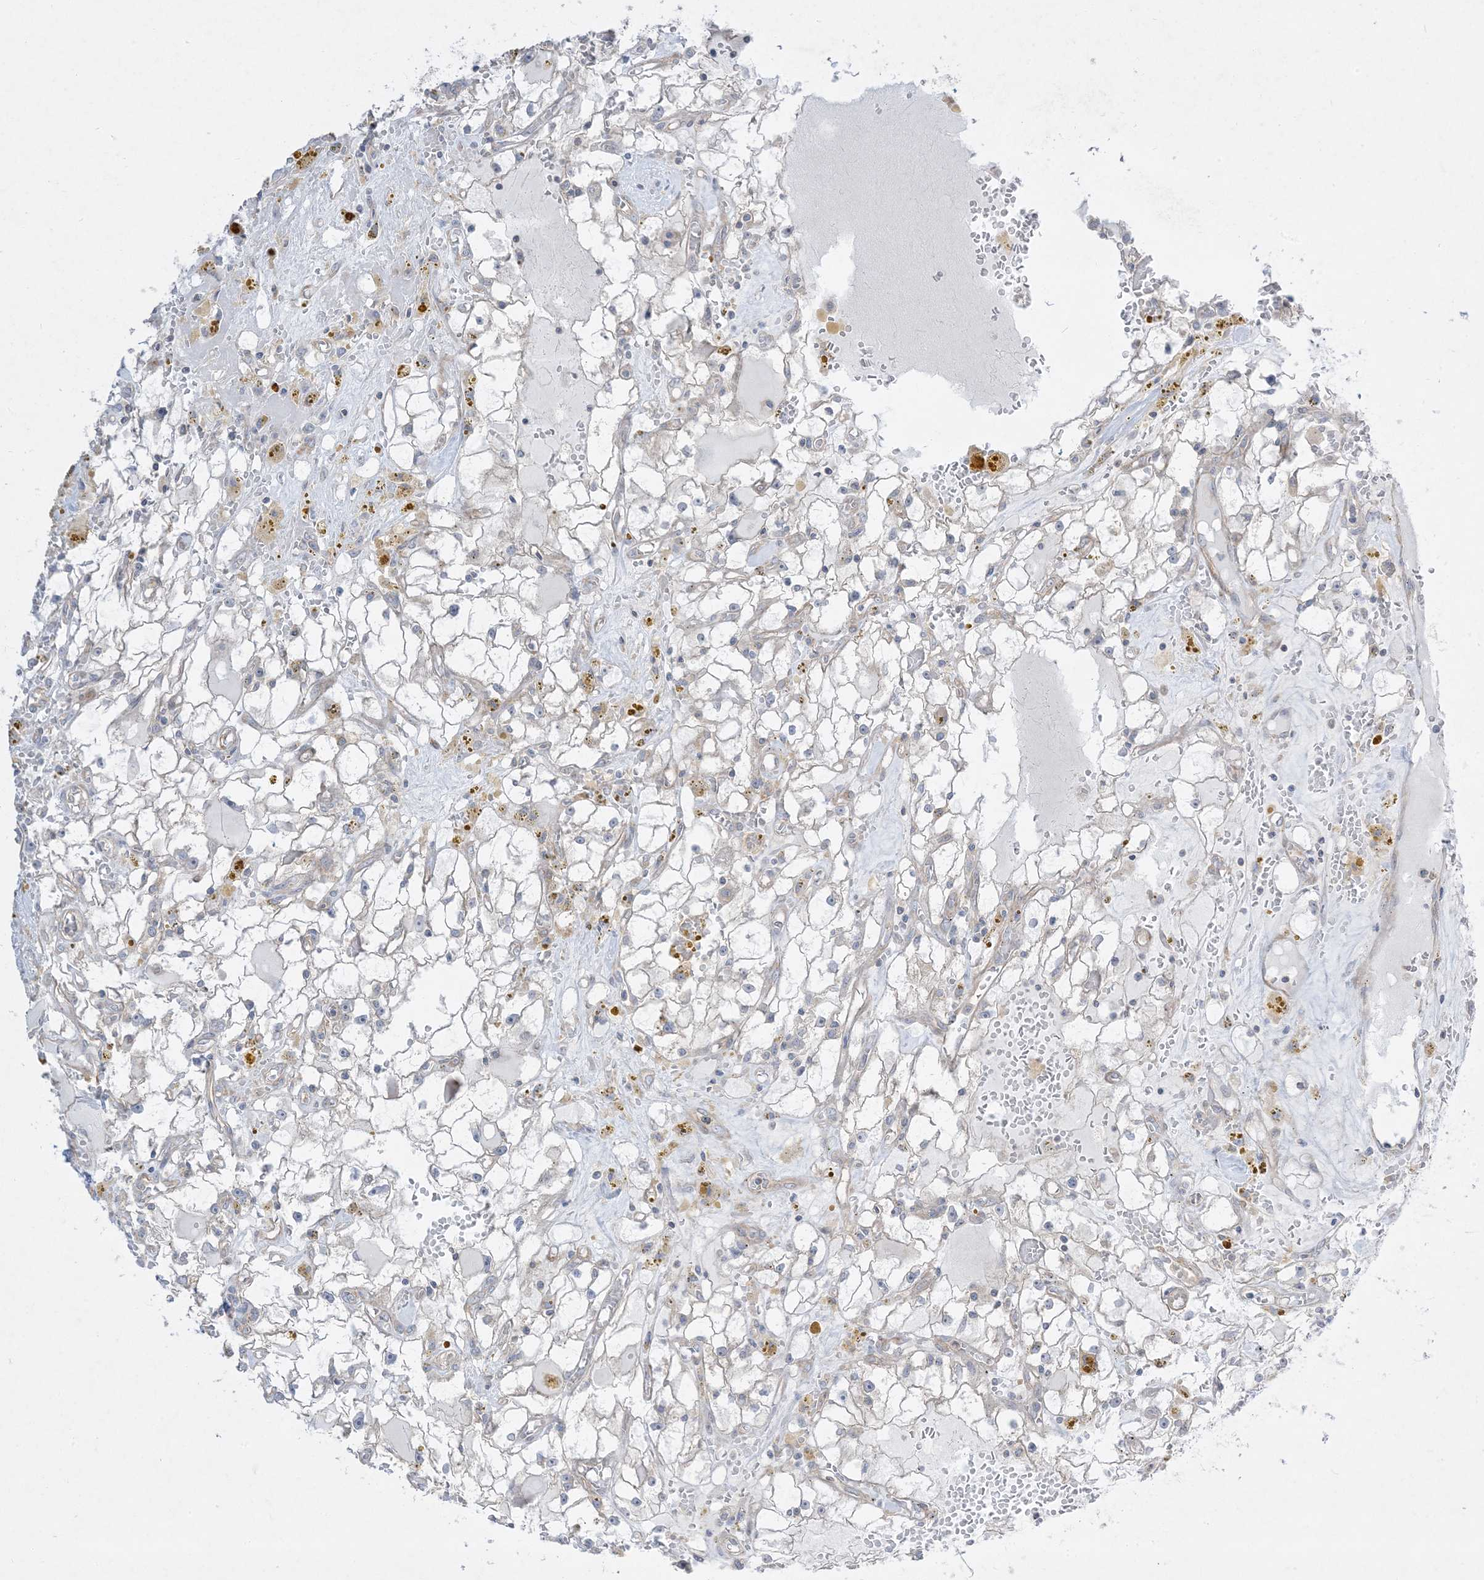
{"staining": {"intensity": "negative", "quantity": "none", "location": "none"}, "tissue": "renal cancer", "cell_type": "Tumor cells", "image_type": "cancer", "snomed": [{"axis": "morphology", "description": "Adenocarcinoma, NOS"}, {"axis": "topography", "description": "Kidney"}], "caption": "Histopathology image shows no significant protein expression in tumor cells of renal adenocarcinoma.", "gene": "ARHGEF9", "patient": {"sex": "male", "age": 56}}